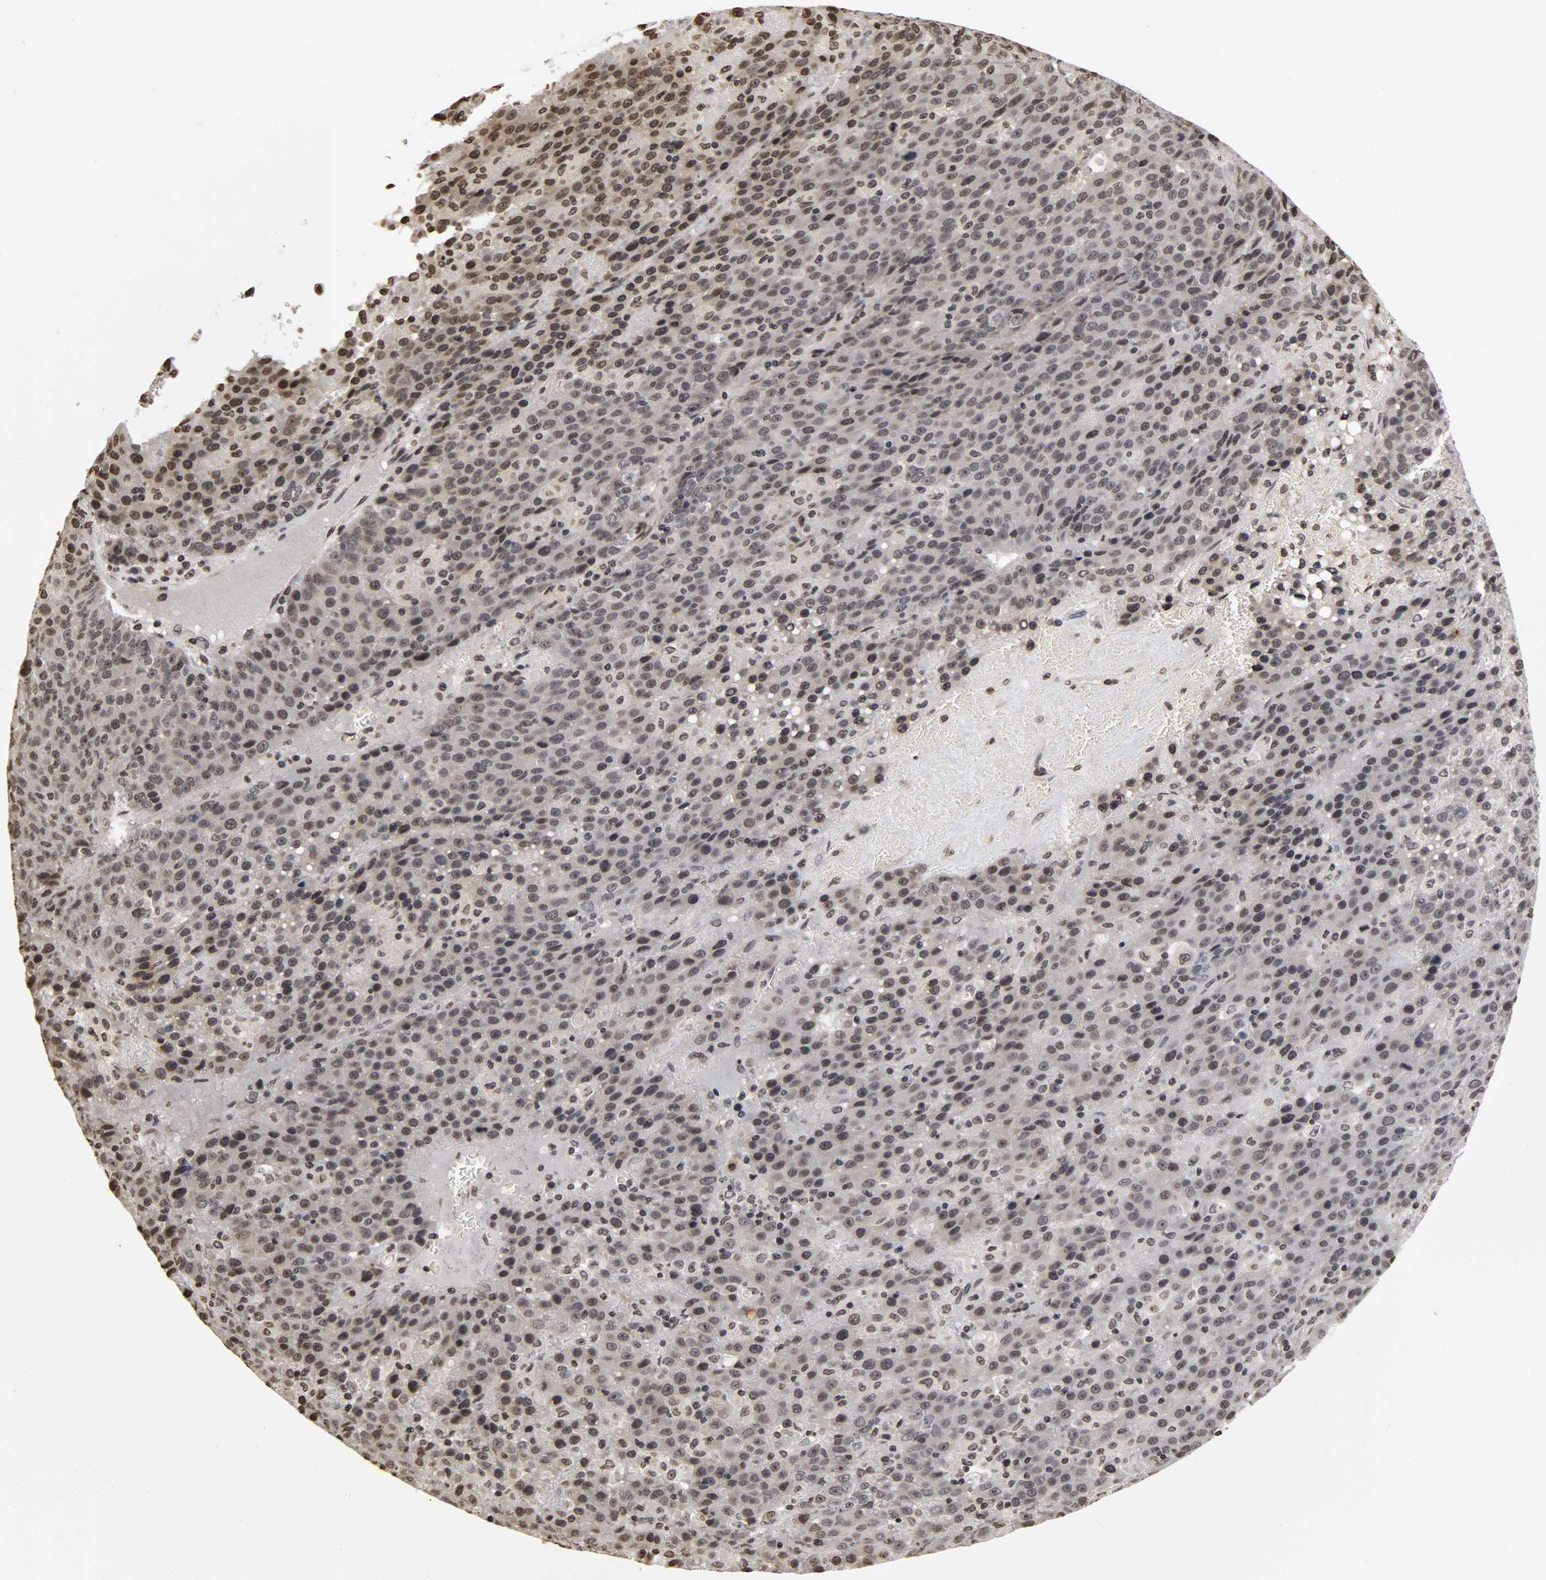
{"staining": {"intensity": "weak", "quantity": "25%-75%", "location": "nuclear"}, "tissue": "liver cancer", "cell_type": "Tumor cells", "image_type": "cancer", "snomed": [{"axis": "morphology", "description": "Carcinoma, Hepatocellular, NOS"}, {"axis": "topography", "description": "Liver"}], "caption": "Approximately 25%-75% of tumor cells in hepatocellular carcinoma (liver) reveal weak nuclear protein staining as visualized by brown immunohistochemical staining.", "gene": "ERCC2", "patient": {"sex": "female", "age": 53}}